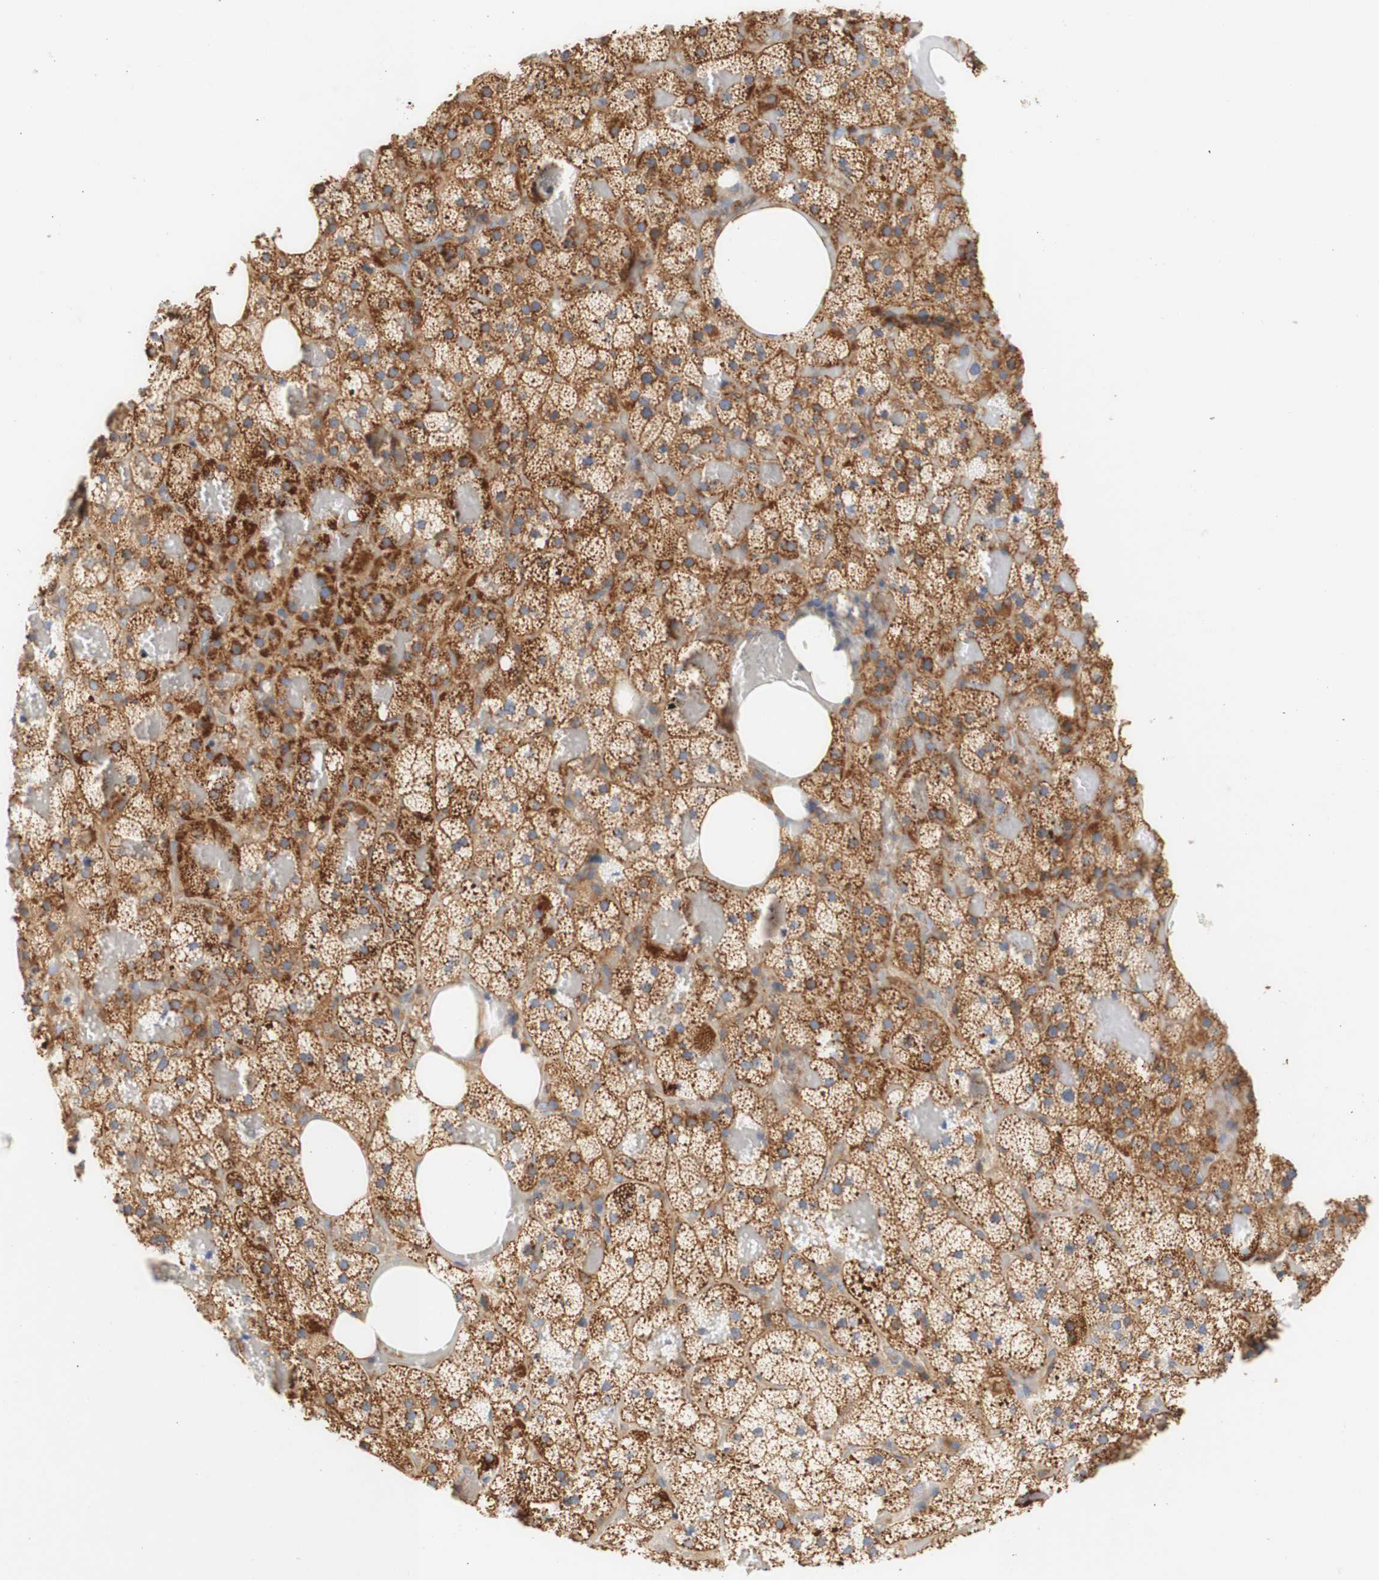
{"staining": {"intensity": "strong", "quantity": ">75%", "location": "cytoplasmic/membranous"}, "tissue": "adrenal gland", "cell_type": "Glandular cells", "image_type": "normal", "snomed": [{"axis": "morphology", "description": "Normal tissue, NOS"}, {"axis": "topography", "description": "Adrenal gland"}], "caption": "Immunohistochemistry (DAB) staining of unremarkable human adrenal gland demonstrates strong cytoplasmic/membranous protein expression in about >75% of glandular cells. The staining was performed using DAB to visualize the protein expression in brown, while the nuclei were stained in blue with hematoxylin (Magnification: 20x).", "gene": "PCDH7", "patient": {"sex": "female", "age": 59}}